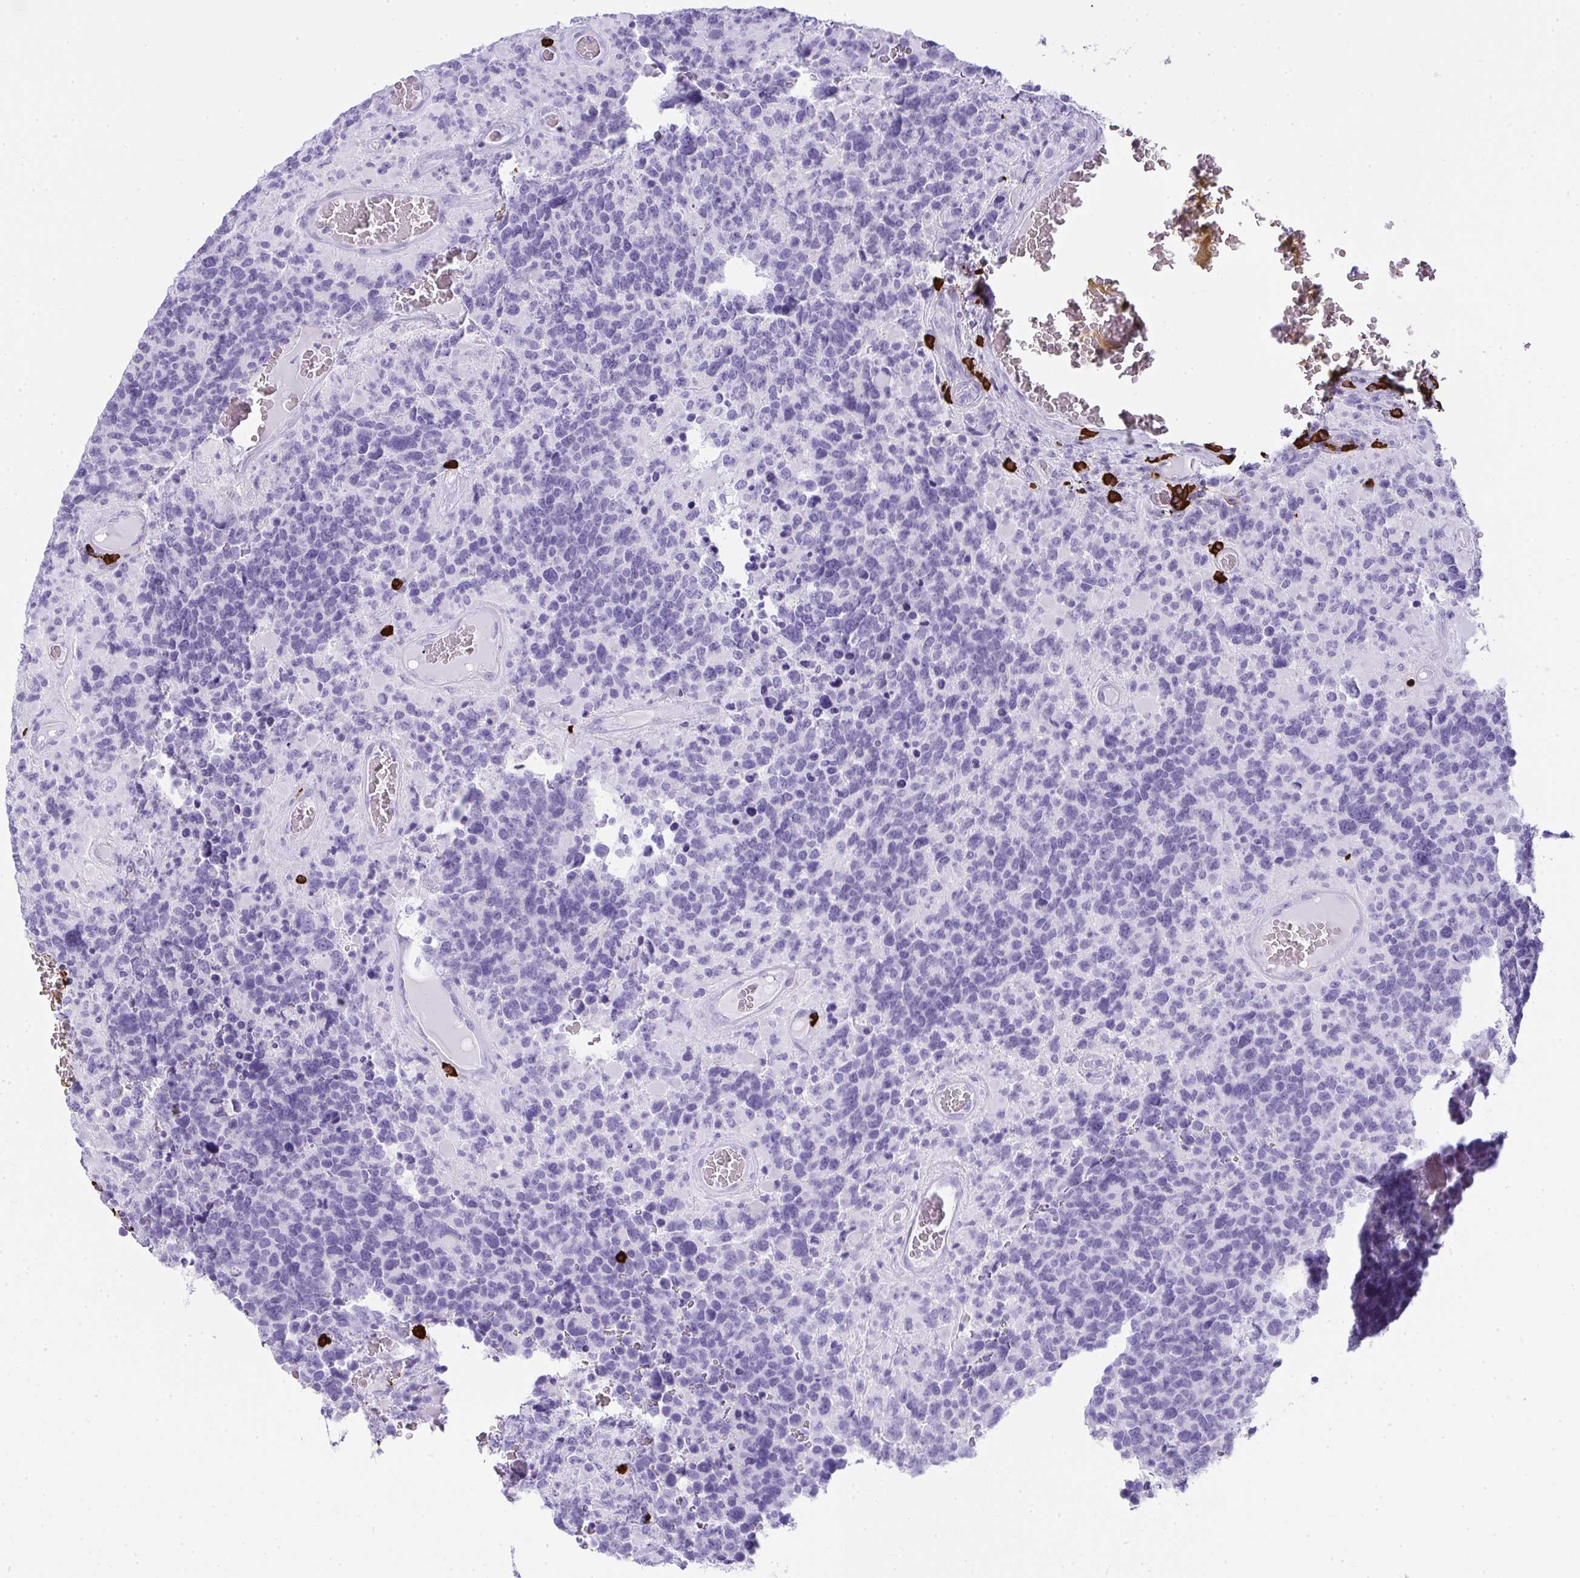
{"staining": {"intensity": "negative", "quantity": "none", "location": "none"}, "tissue": "glioma", "cell_type": "Tumor cells", "image_type": "cancer", "snomed": [{"axis": "morphology", "description": "Glioma, malignant, High grade"}, {"axis": "topography", "description": "Brain"}], "caption": "This is a histopathology image of immunohistochemistry staining of high-grade glioma (malignant), which shows no expression in tumor cells. Brightfield microscopy of immunohistochemistry (IHC) stained with DAB (3,3'-diaminobenzidine) (brown) and hematoxylin (blue), captured at high magnification.", "gene": "CDADC1", "patient": {"sex": "female", "age": 40}}